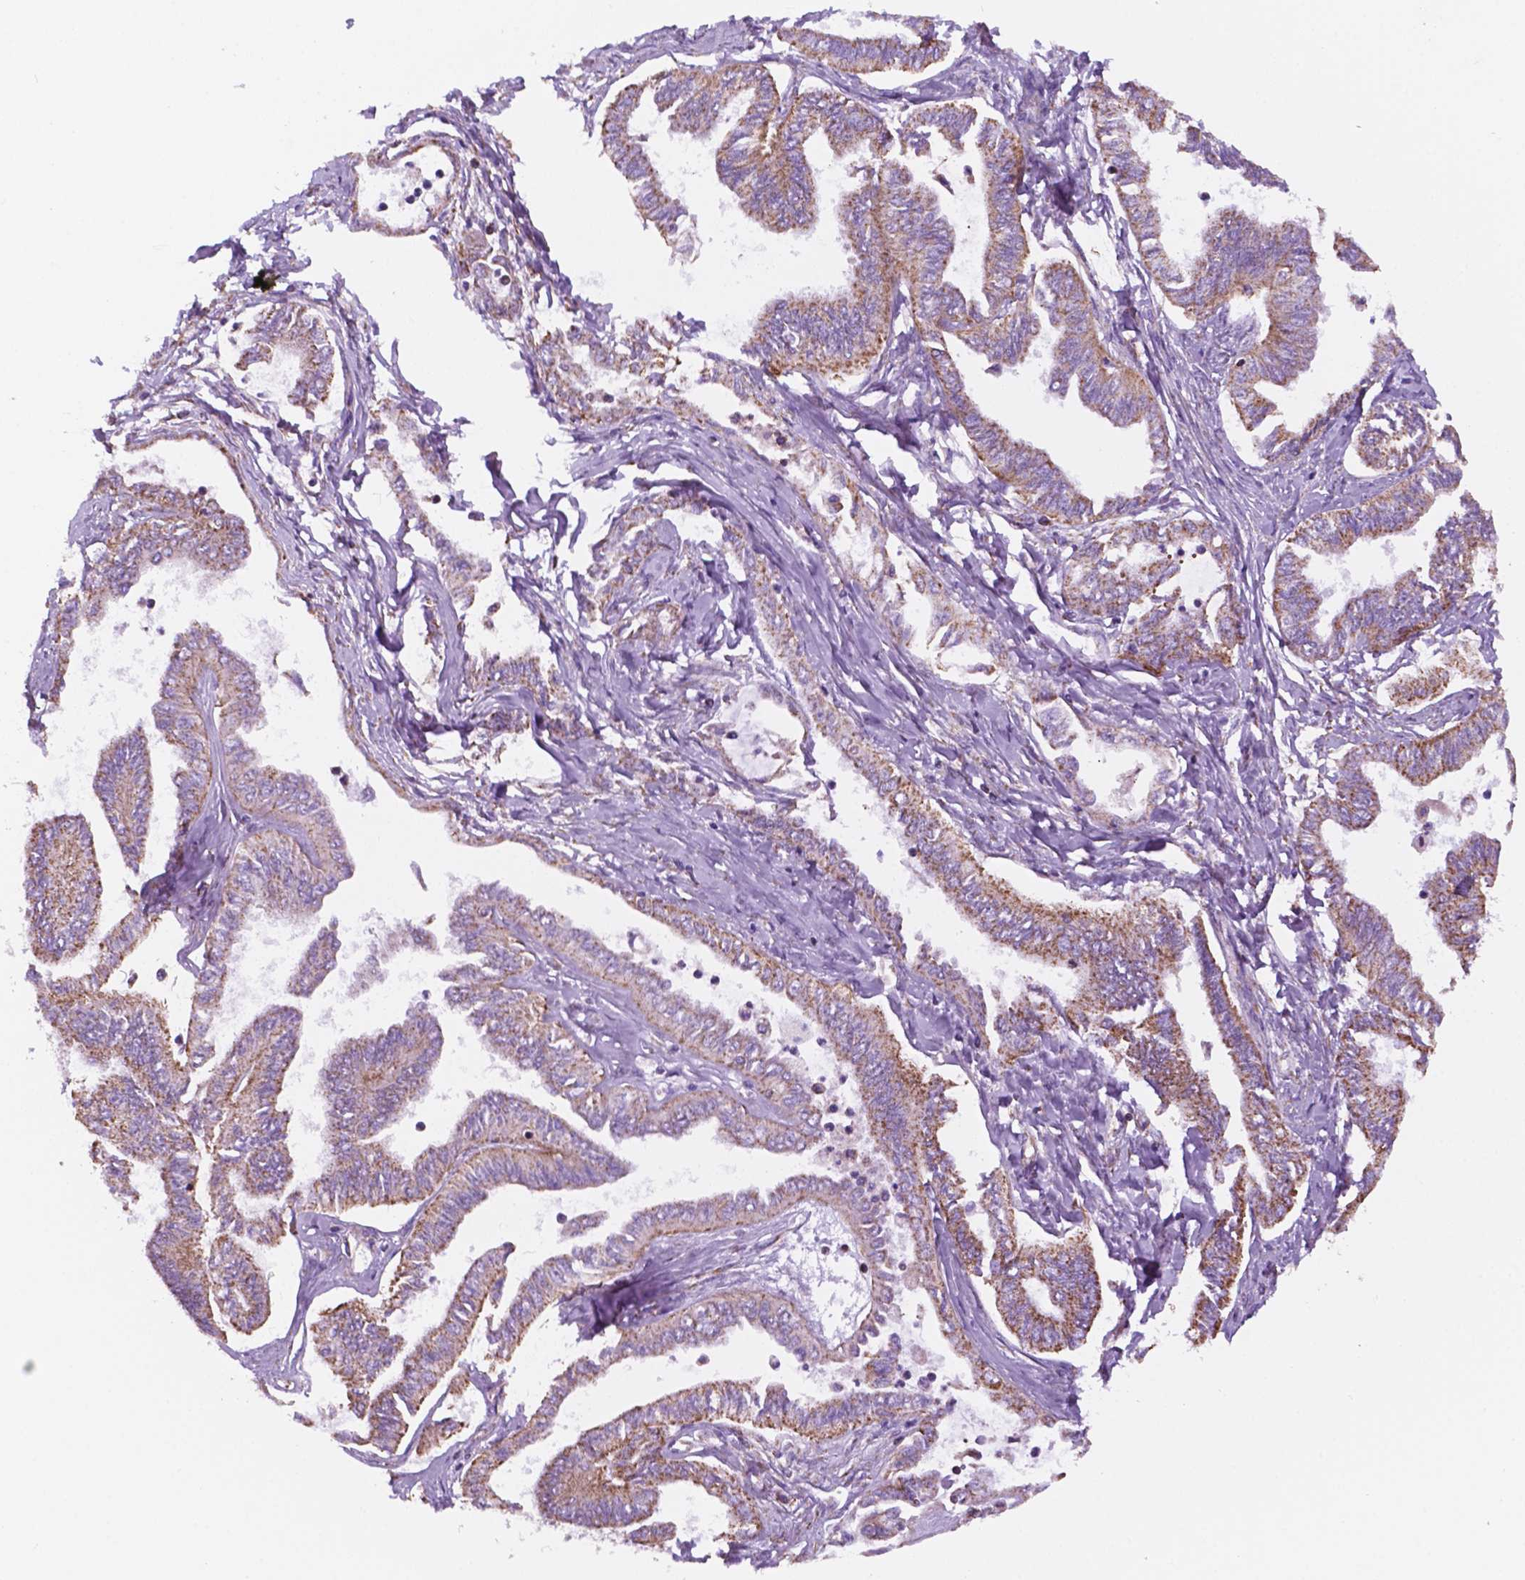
{"staining": {"intensity": "moderate", "quantity": ">75%", "location": "cytoplasmic/membranous"}, "tissue": "ovarian cancer", "cell_type": "Tumor cells", "image_type": "cancer", "snomed": [{"axis": "morphology", "description": "Carcinoma, endometroid"}, {"axis": "topography", "description": "Ovary"}], "caption": "Immunohistochemical staining of human ovarian cancer (endometroid carcinoma) displays medium levels of moderate cytoplasmic/membranous protein staining in approximately >75% of tumor cells. Immunohistochemistry stains the protein in brown and the nuclei are stained blue.", "gene": "GEMIN4", "patient": {"sex": "female", "age": 70}}